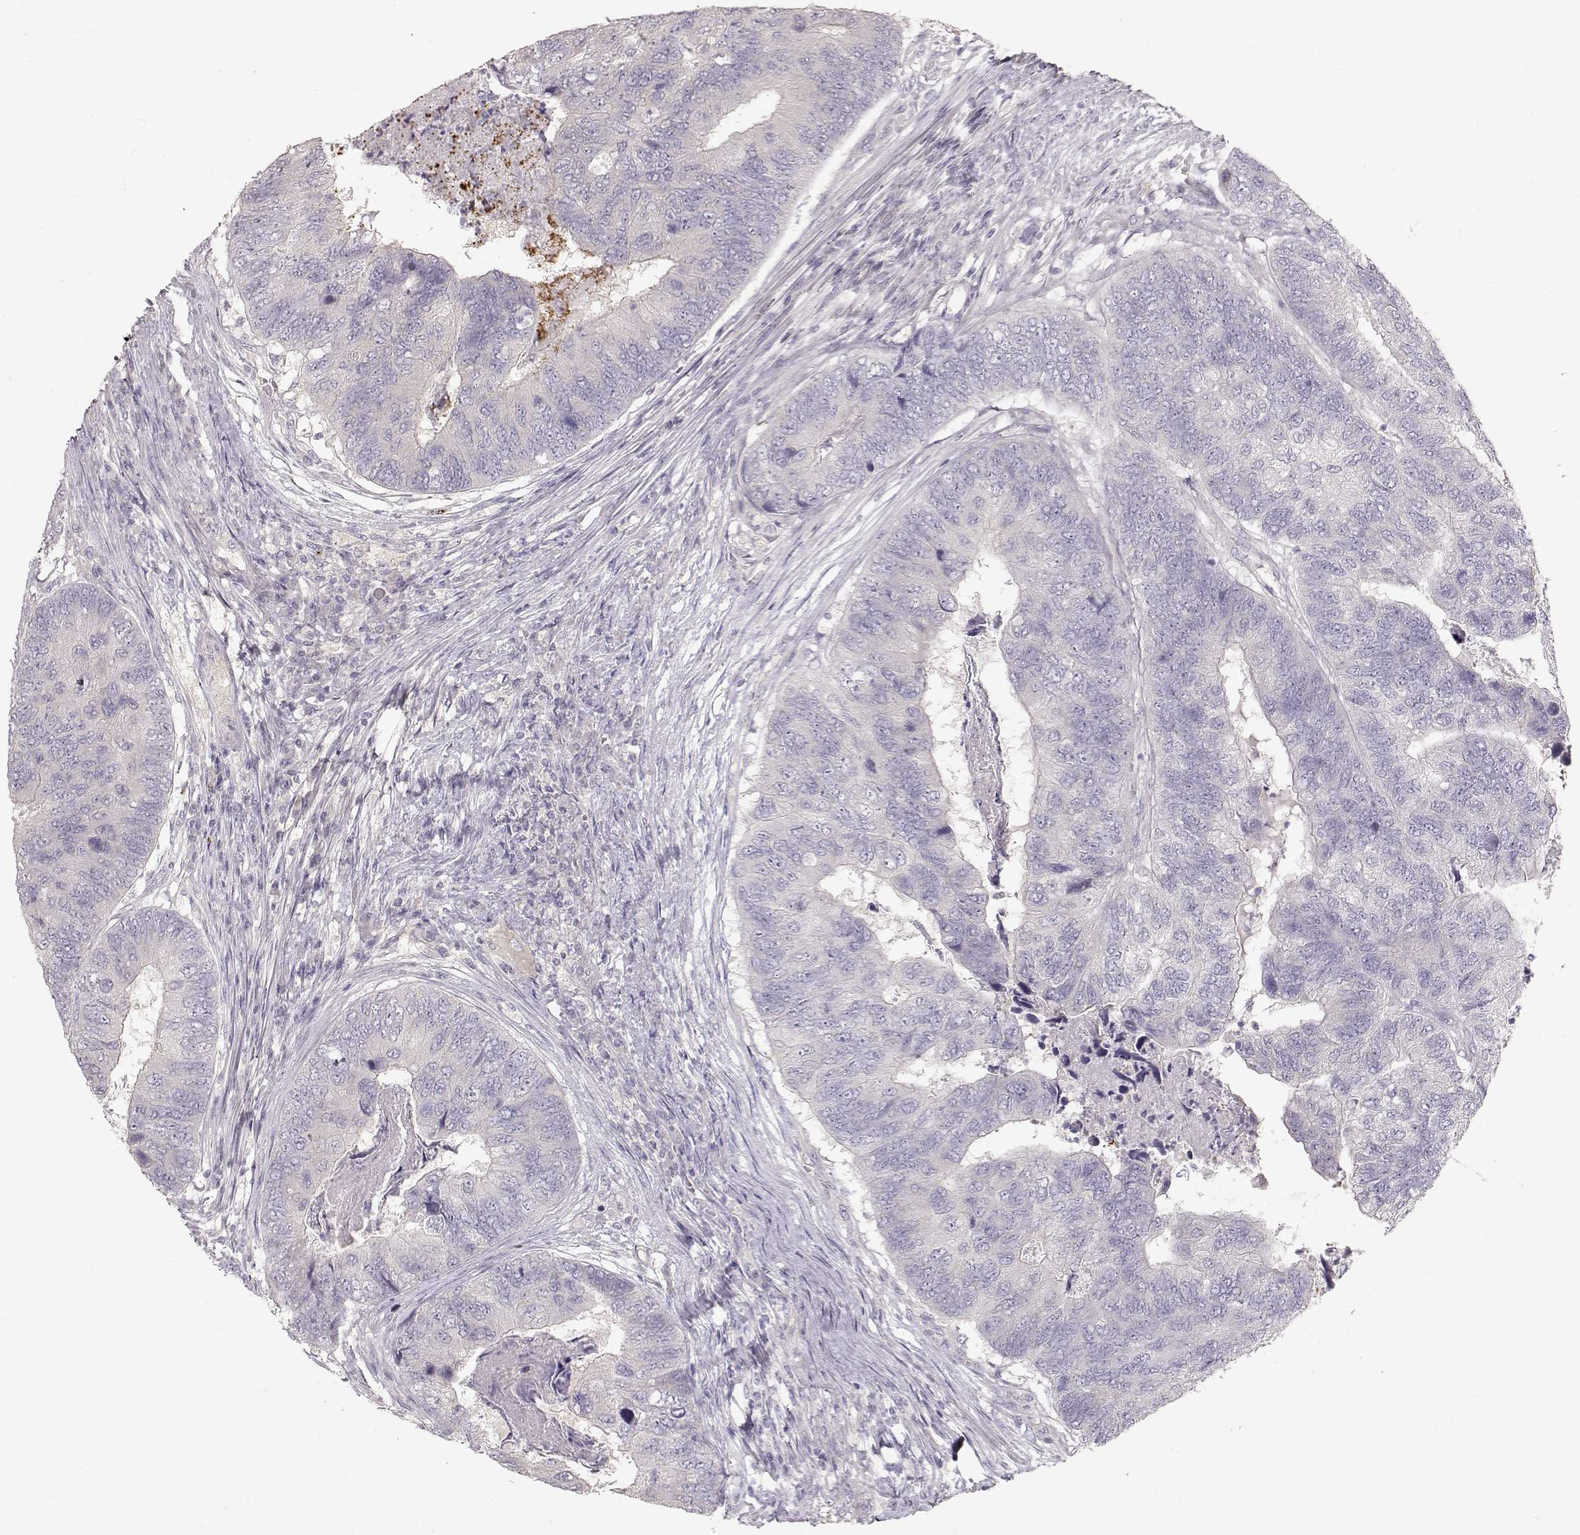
{"staining": {"intensity": "negative", "quantity": "none", "location": "none"}, "tissue": "colorectal cancer", "cell_type": "Tumor cells", "image_type": "cancer", "snomed": [{"axis": "morphology", "description": "Adenocarcinoma, NOS"}, {"axis": "topography", "description": "Colon"}], "caption": "Tumor cells are negative for brown protein staining in colorectal adenocarcinoma.", "gene": "ARHGAP8", "patient": {"sex": "female", "age": 67}}